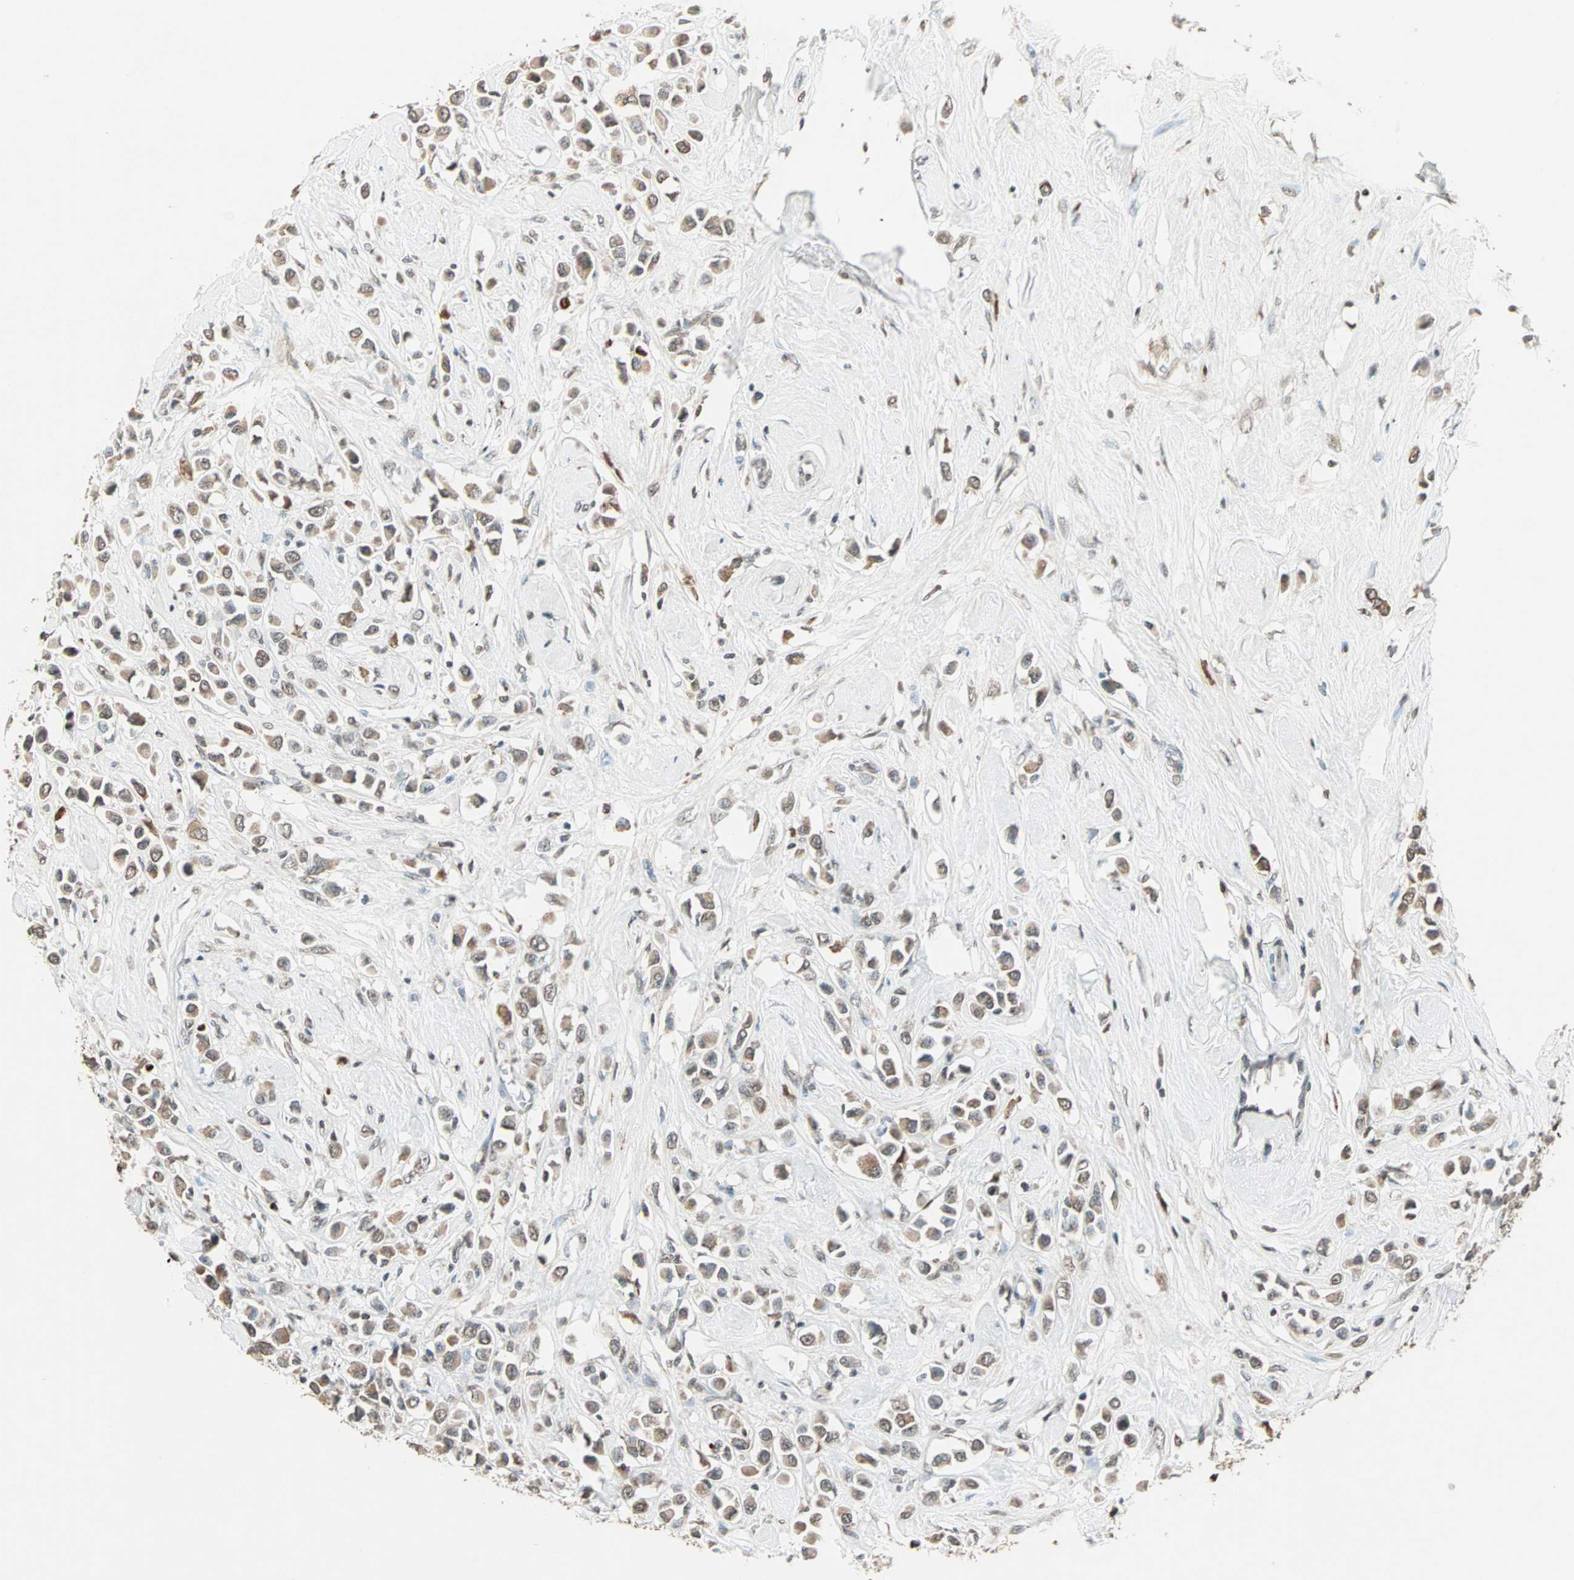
{"staining": {"intensity": "moderate", "quantity": ">75%", "location": "cytoplasmic/membranous"}, "tissue": "breast cancer", "cell_type": "Tumor cells", "image_type": "cancer", "snomed": [{"axis": "morphology", "description": "Duct carcinoma"}, {"axis": "topography", "description": "Breast"}], "caption": "Human breast cancer (intraductal carcinoma) stained with a protein marker displays moderate staining in tumor cells.", "gene": "PRELID1", "patient": {"sex": "female", "age": 61}}